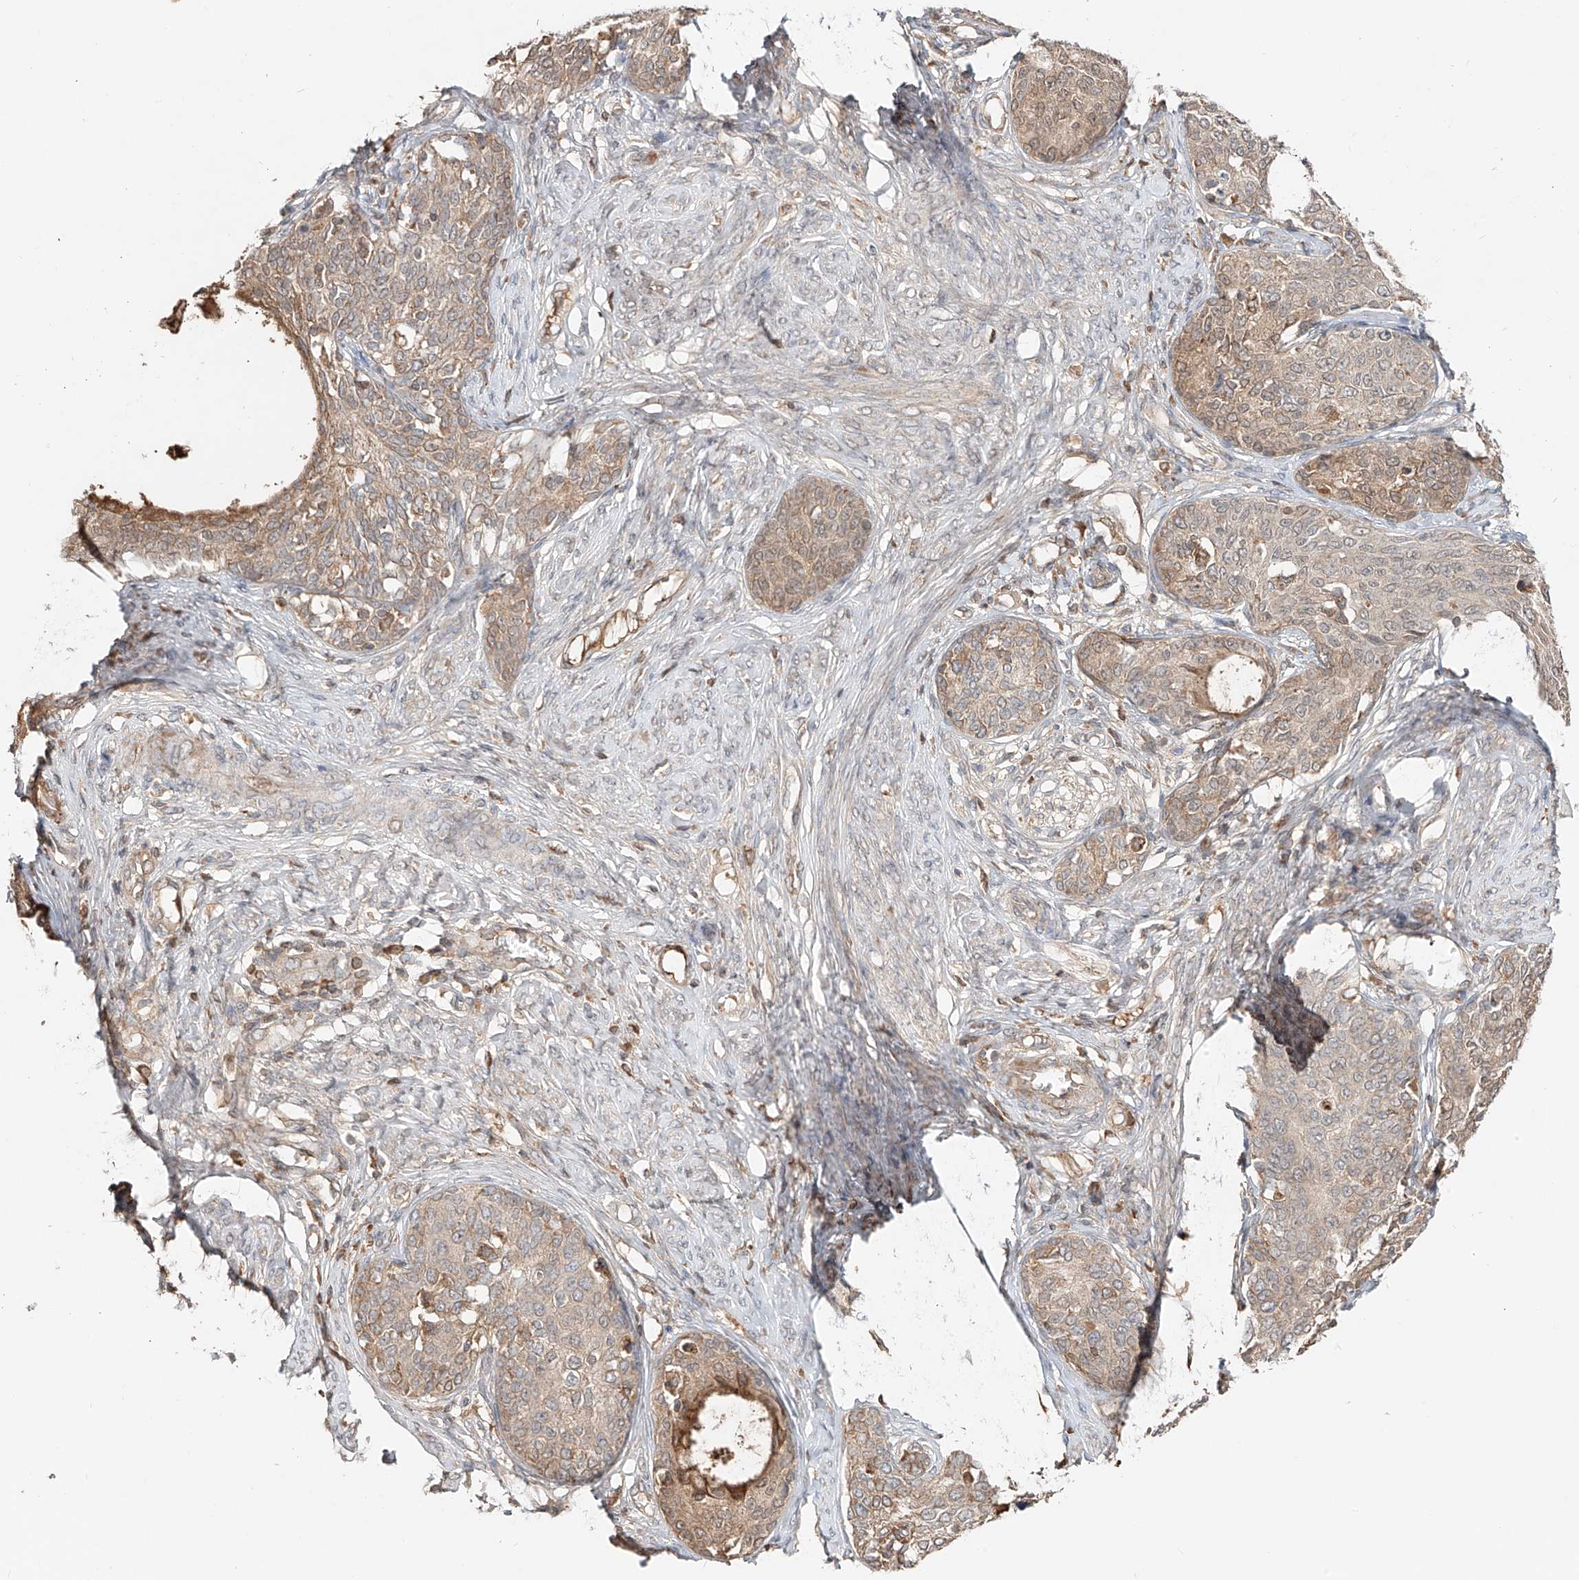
{"staining": {"intensity": "weak", "quantity": ">75%", "location": "cytoplasmic/membranous"}, "tissue": "cervical cancer", "cell_type": "Tumor cells", "image_type": "cancer", "snomed": [{"axis": "morphology", "description": "Squamous cell carcinoma, NOS"}, {"axis": "morphology", "description": "Adenocarcinoma, NOS"}, {"axis": "topography", "description": "Cervix"}], "caption": "Immunohistochemistry staining of squamous cell carcinoma (cervical), which shows low levels of weak cytoplasmic/membranous expression in approximately >75% of tumor cells indicating weak cytoplasmic/membranous protein positivity. The staining was performed using DAB (3,3'-diaminobenzidine) (brown) for protein detection and nuclei were counterstained in hematoxylin (blue).", "gene": "ERO1A", "patient": {"sex": "female", "age": 52}}